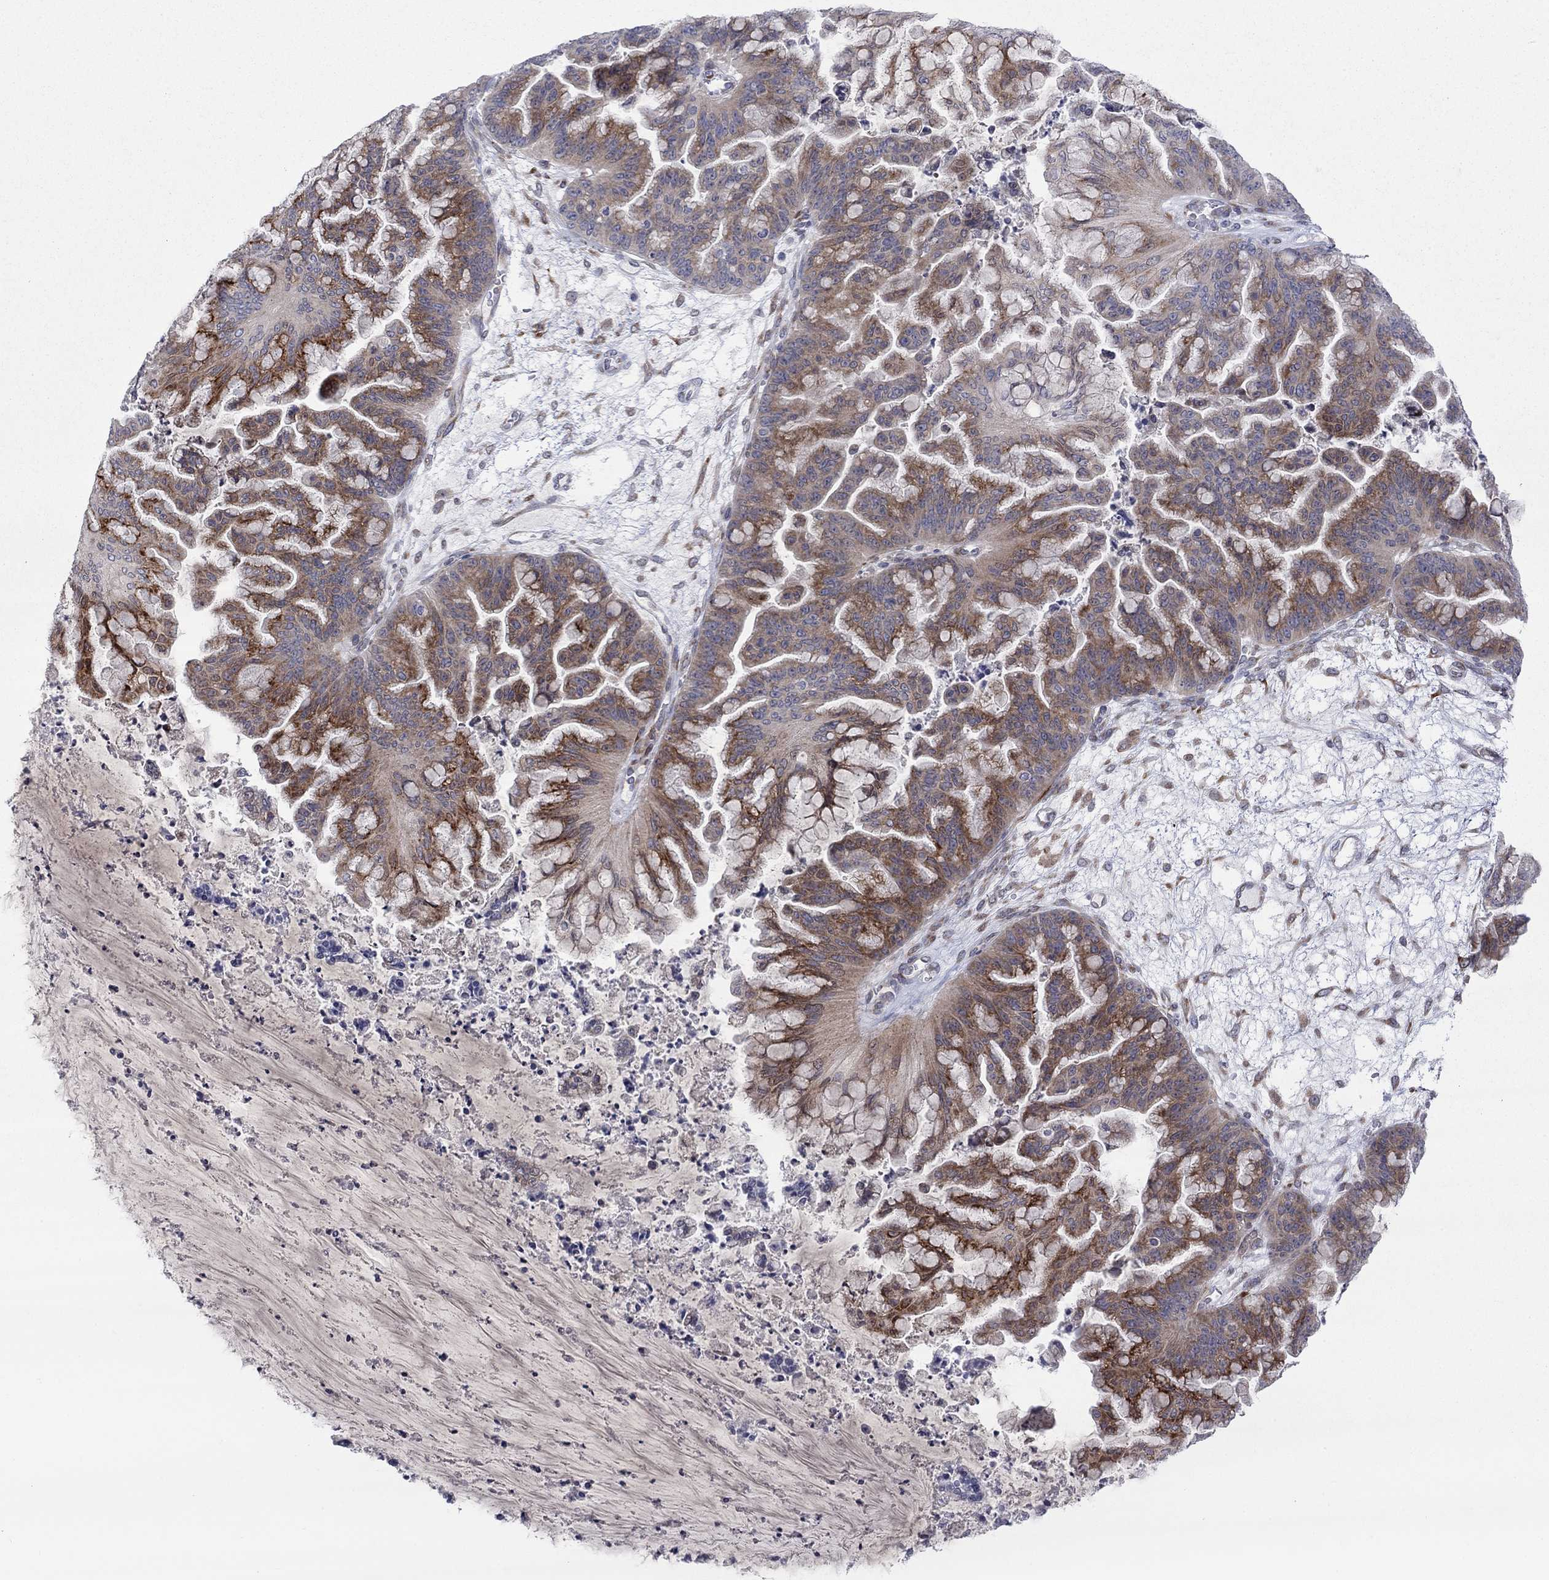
{"staining": {"intensity": "strong", "quantity": "<25%", "location": "cytoplasmic/membranous"}, "tissue": "ovarian cancer", "cell_type": "Tumor cells", "image_type": "cancer", "snomed": [{"axis": "morphology", "description": "Cystadenocarcinoma, mucinous, NOS"}, {"axis": "topography", "description": "Ovary"}], "caption": "Immunohistochemistry (IHC) photomicrograph of mucinous cystadenocarcinoma (ovarian) stained for a protein (brown), which reveals medium levels of strong cytoplasmic/membranous staining in approximately <25% of tumor cells.", "gene": "TTC21B", "patient": {"sex": "female", "age": 67}}